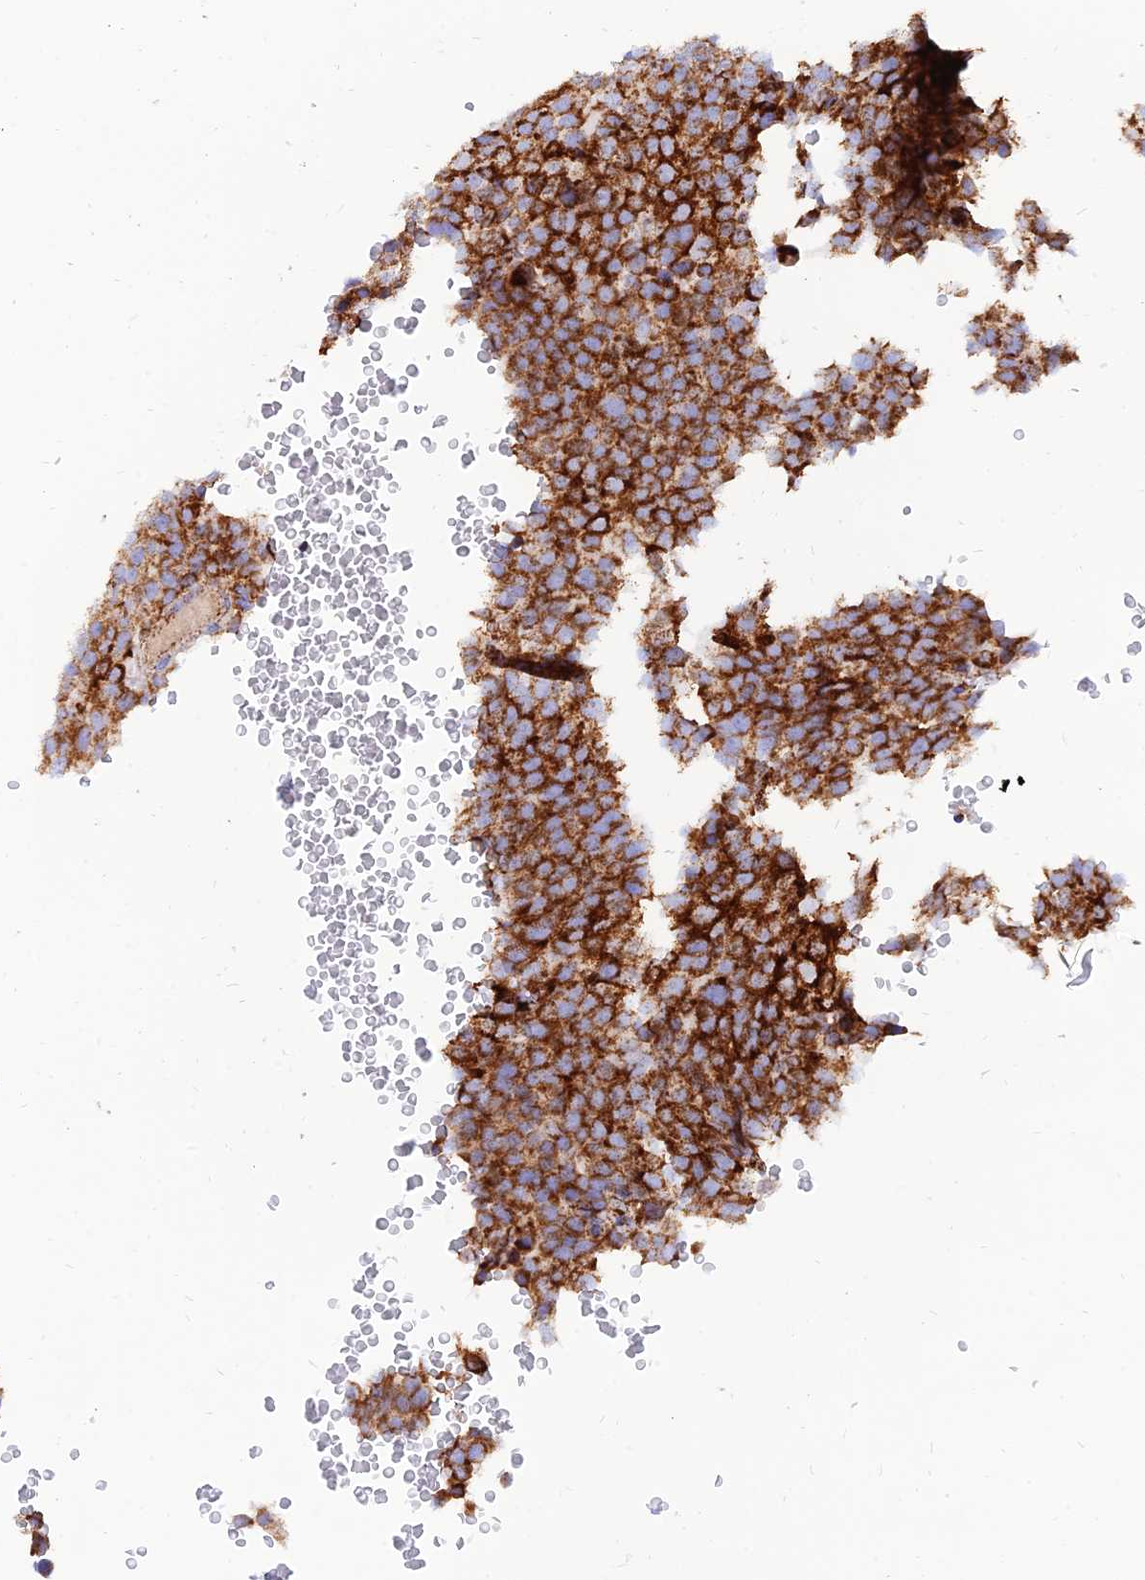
{"staining": {"intensity": "strong", "quantity": ">75%", "location": "cytoplasmic/membranous"}, "tissue": "testis cancer", "cell_type": "Tumor cells", "image_type": "cancer", "snomed": [{"axis": "morphology", "description": "Seminoma, NOS"}, {"axis": "topography", "description": "Testis"}], "caption": "A brown stain labels strong cytoplasmic/membranous positivity of a protein in human testis cancer (seminoma) tumor cells.", "gene": "NDUFB6", "patient": {"sex": "male", "age": 71}}